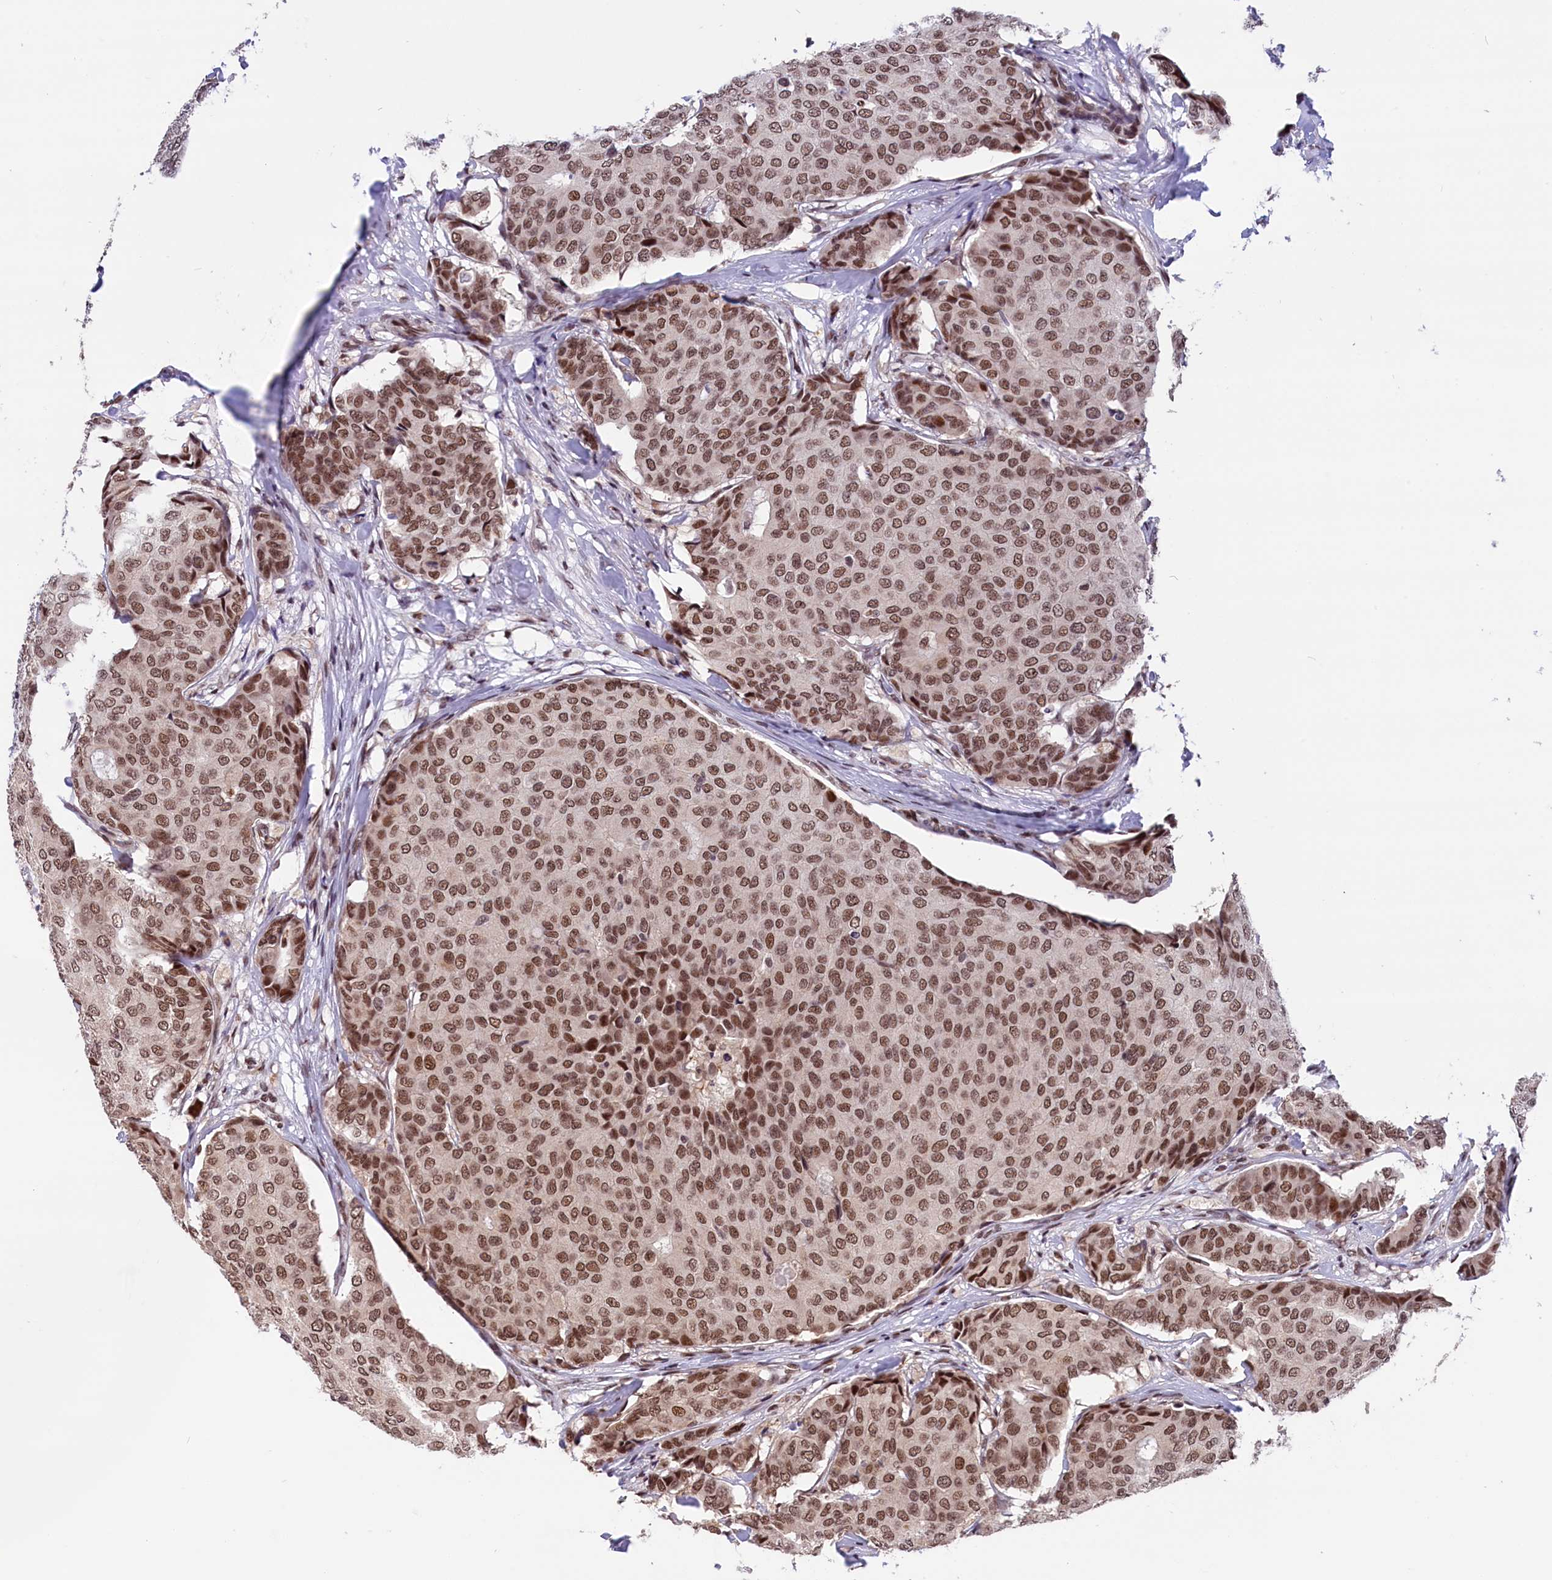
{"staining": {"intensity": "moderate", "quantity": ">75%", "location": "nuclear"}, "tissue": "breast cancer", "cell_type": "Tumor cells", "image_type": "cancer", "snomed": [{"axis": "morphology", "description": "Duct carcinoma"}, {"axis": "topography", "description": "Breast"}], "caption": "Immunohistochemical staining of invasive ductal carcinoma (breast) shows medium levels of moderate nuclear protein staining in about >75% of tumor cells.", "gene": "CDYL2", "patient": {"sex": "female", "age": 75}}